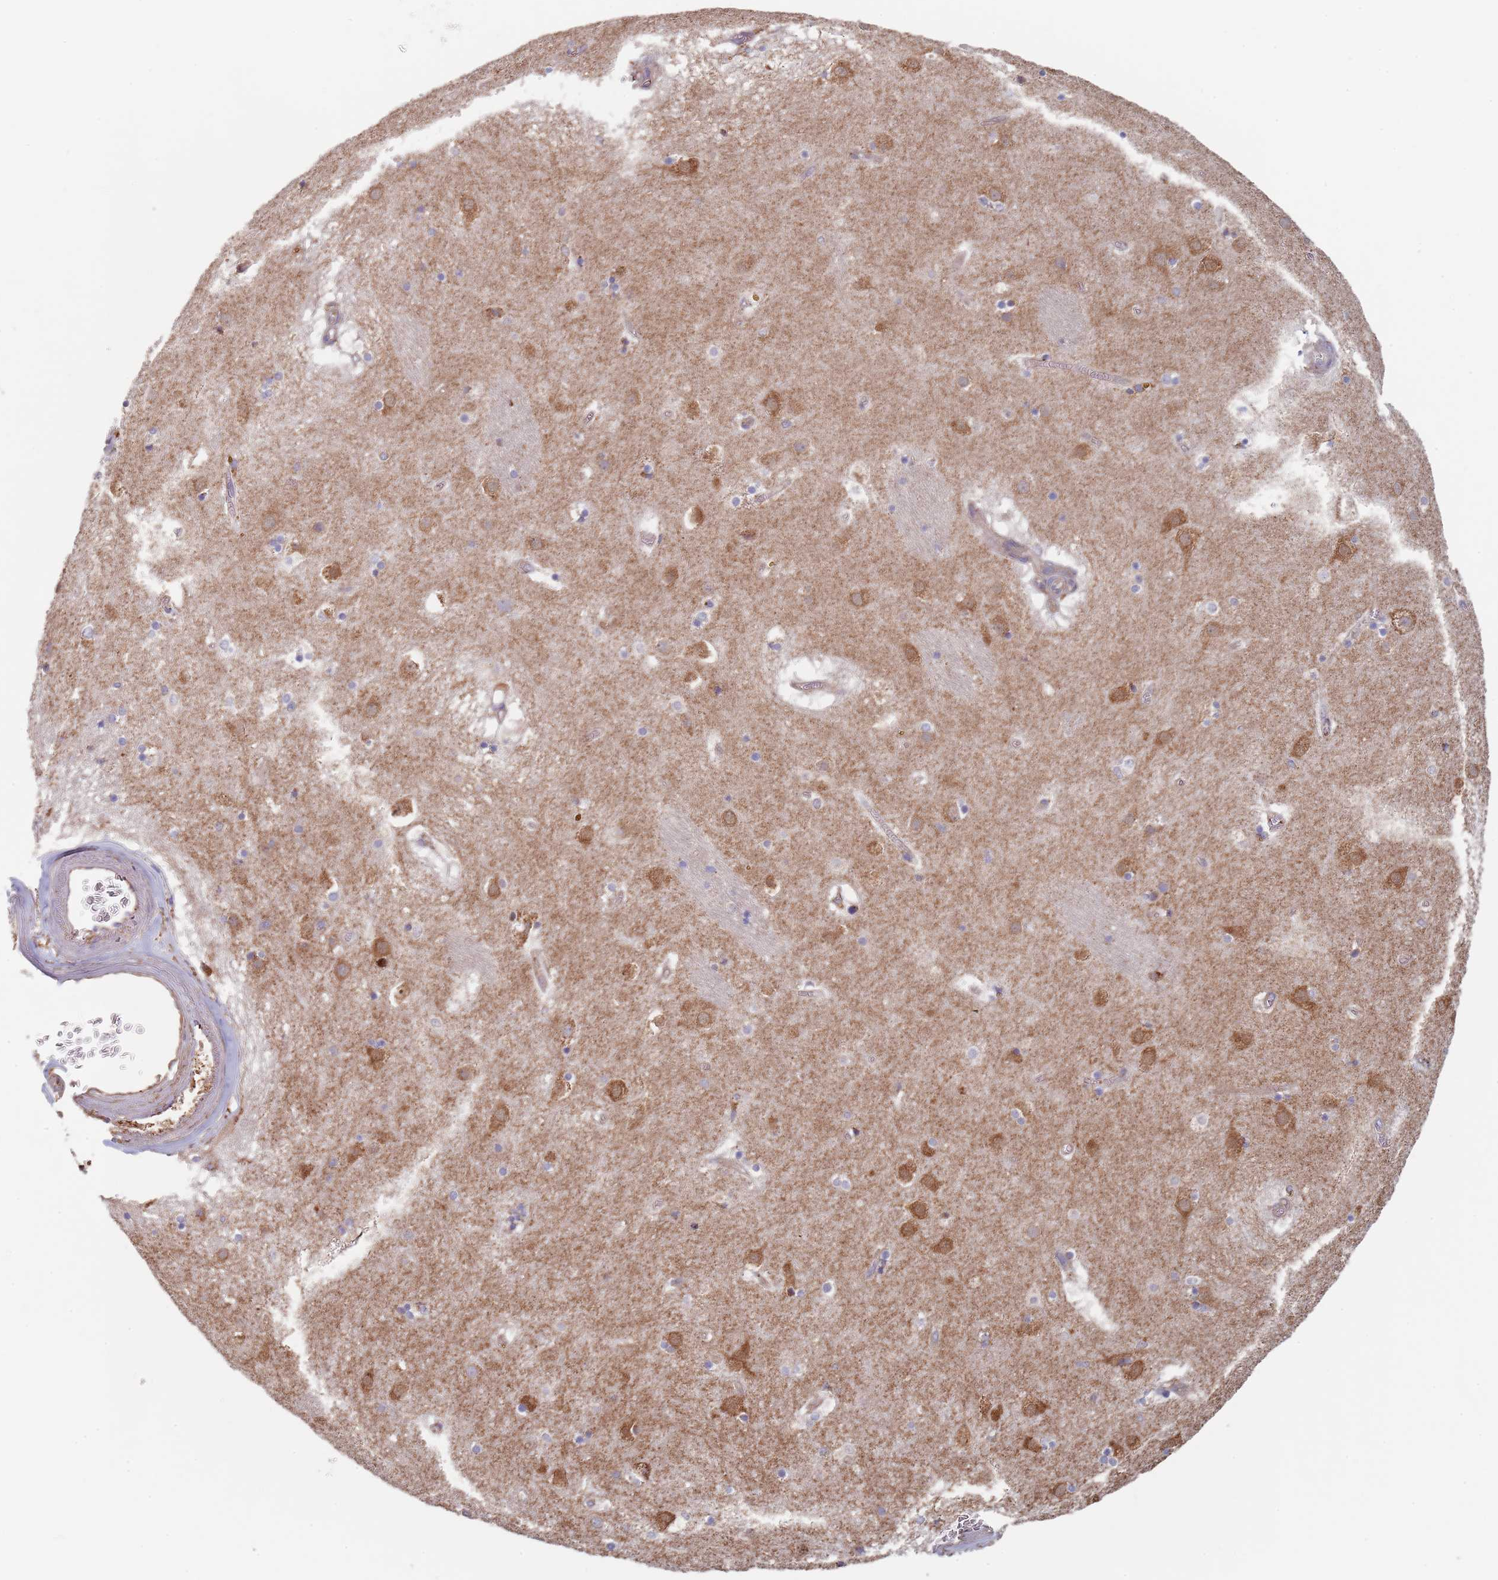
{"staining": {"intensity": "weak", "quantity": "<25%", "location": "cytoplasmic/membranous"}, "tissue": "caudate", "cell_type": "Glial cells", "image_type": "normal", "snomed": [{"axis": "morphology", "description": "Normal tissue, NOS"}, {"axis": "topography", "description": "Lateral ventricle wall"}], "caption": "The micrograph demonstrates no significant staining in glial cells of caudate. (DAB (3,3'-diaminobenzidine) immunohistochemistry with hematoxylin counter stain).", "gene": "DCUN1D3", "patient": {"sex": "male", "age": 70}}